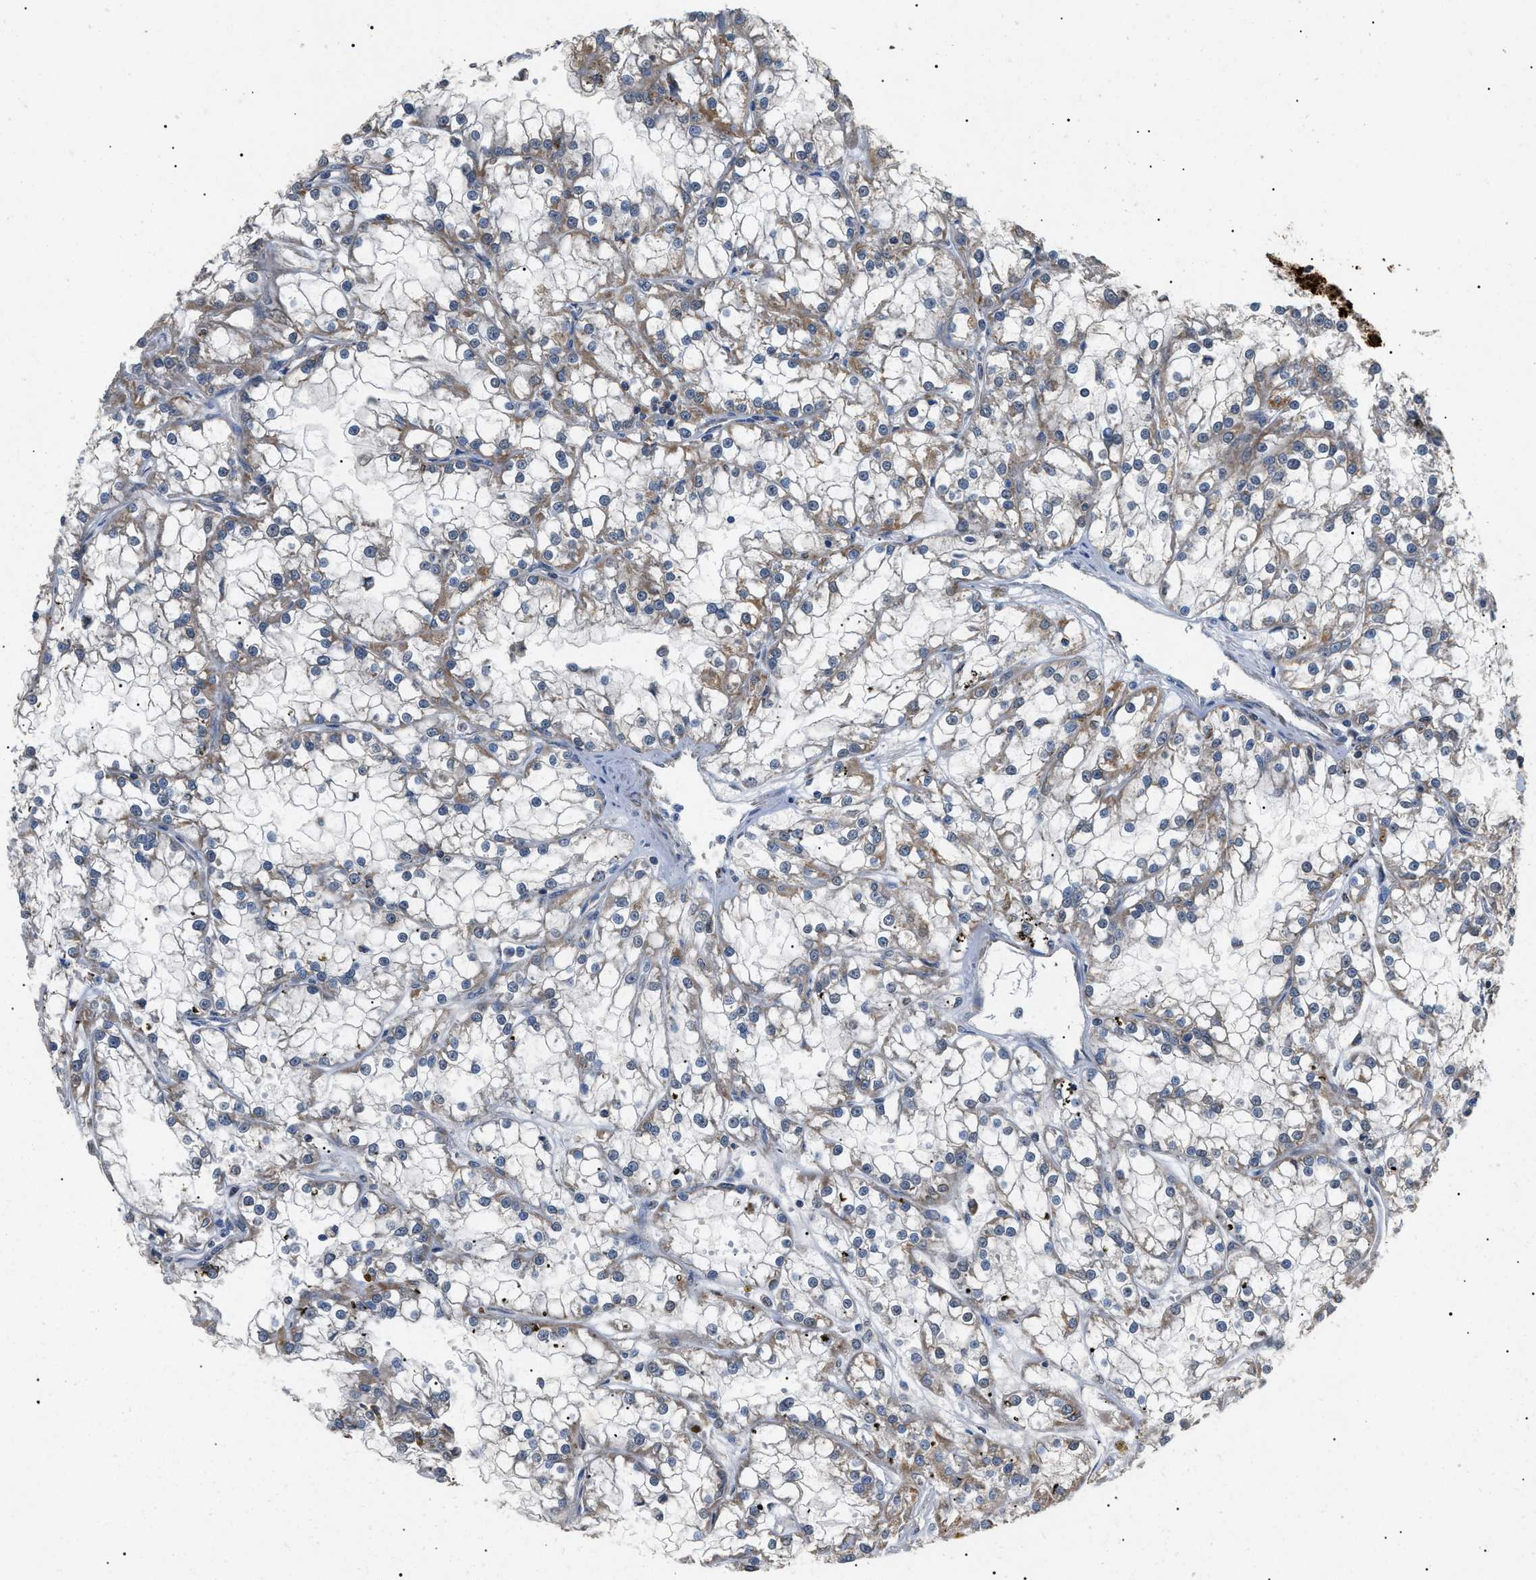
{"staining": {"intensity": "weak", "quantity": ">75%", "location": "cytoplasmic/membranous"}, "tissue": "renal cancer", "cell_type": "Tumor cells", "image_type": "cancer", "snomed": [{"axis": "morphology", "description": "Adenocarcinoma, NOS"}, {"axis": "topography", "description": "Kidney"}], "caption": "Protein expression analysis of human renal cancer (adenocarcinoma) reveals weak cytoplasmic/membranous positivity in approximately >75% of tumor cells.", "gene": "TOMM6", "patient": {"sex": "female", "age": 52}}